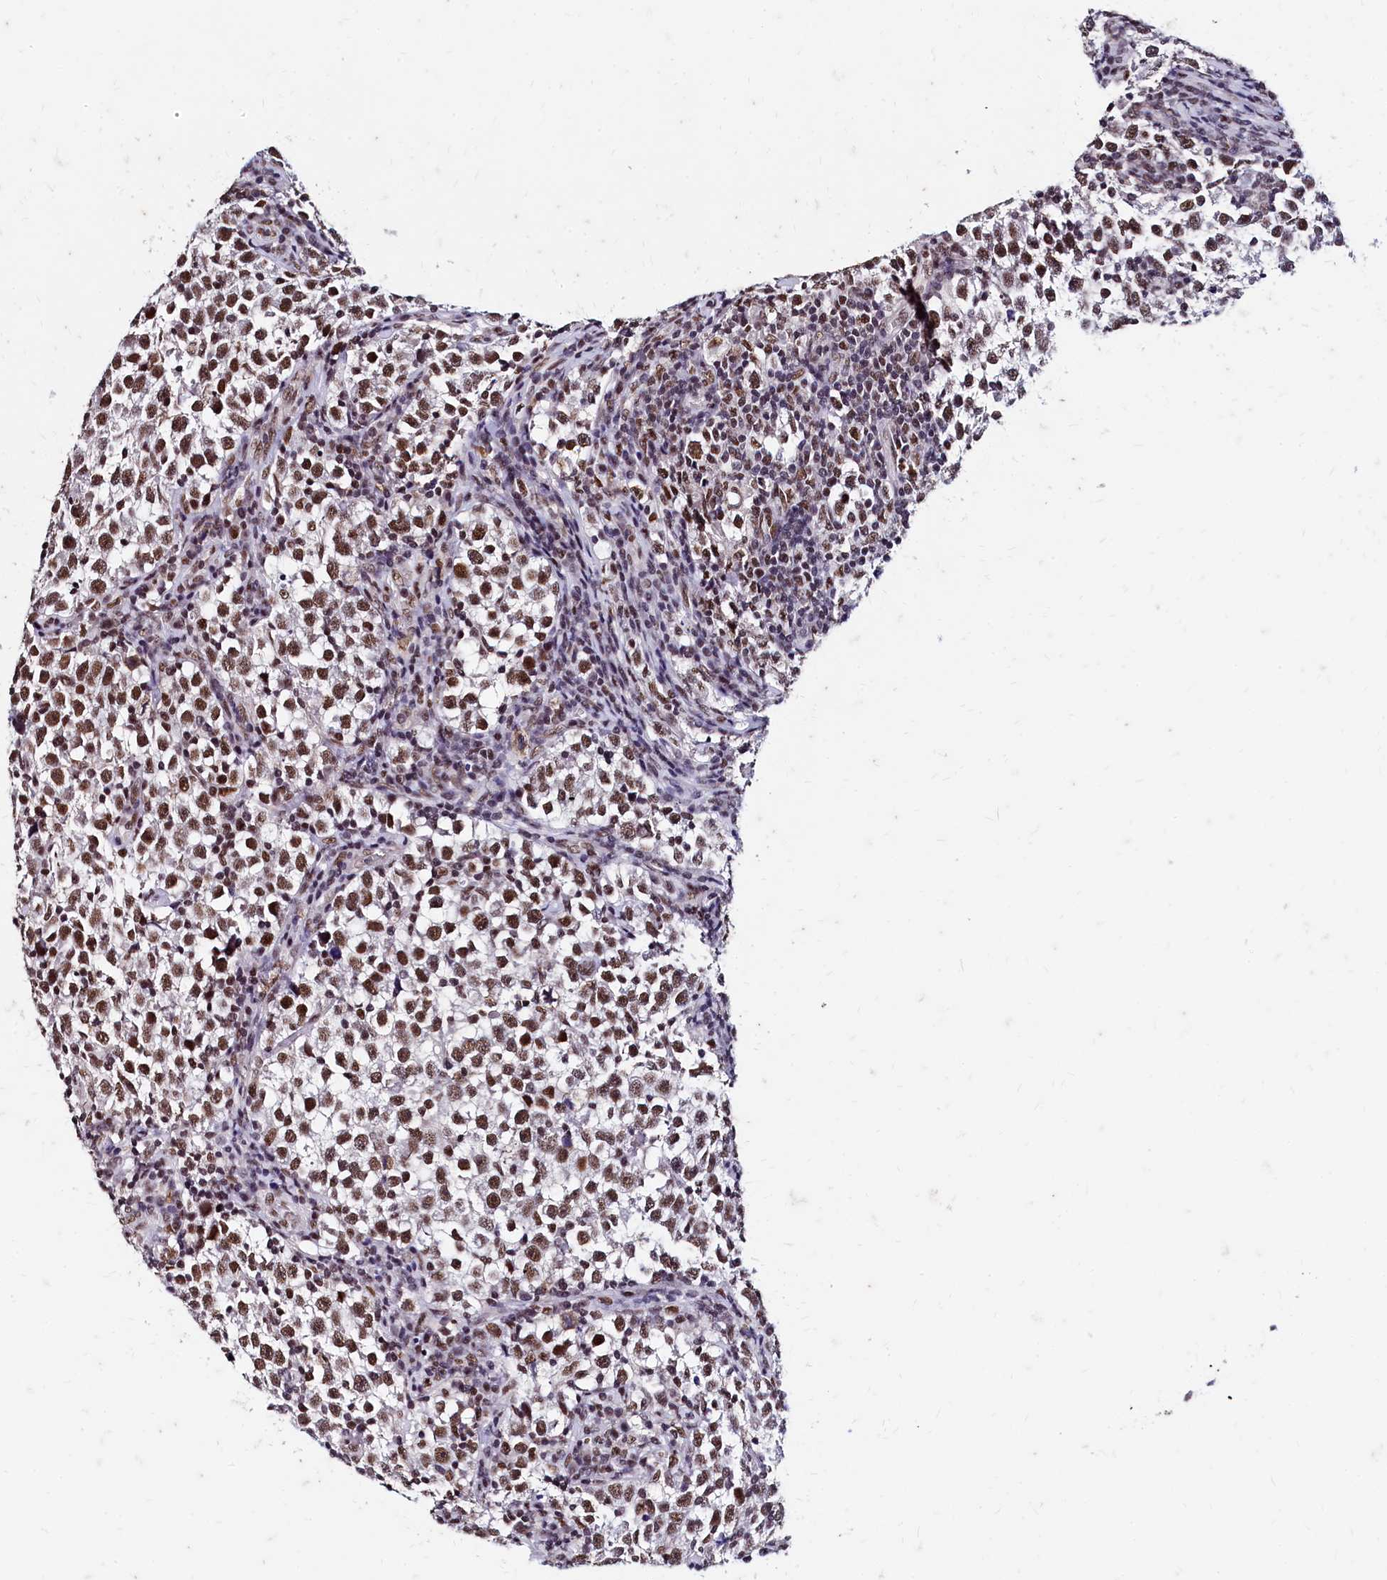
{"staining": {"intensity": "moderate", "quantity": ">75%", "location": "nuclear"}, "tissue": "testis cancer", "cell_type": "Tumor cells", "image_type": "cancer", "snomed": [{"axis": "morphology", "description": "Normal tissue, NOS"}, {"axis": "morphology", "description": "Seminoma, NOS"}, {"axis": "topography", "description": "Testis"}], "caption": "Immunohistochemical staining of testis cancer (seminoma) displays moderate nuclear protein positivity in about >75% of tumor cells. The protein of interest is stained brown, and the nuclei are stained in blue (DAB IHC with brightfield microscopy, high magnification).", "gene": "CPSF7", "patient": {"sex": "male", "age": 43}}